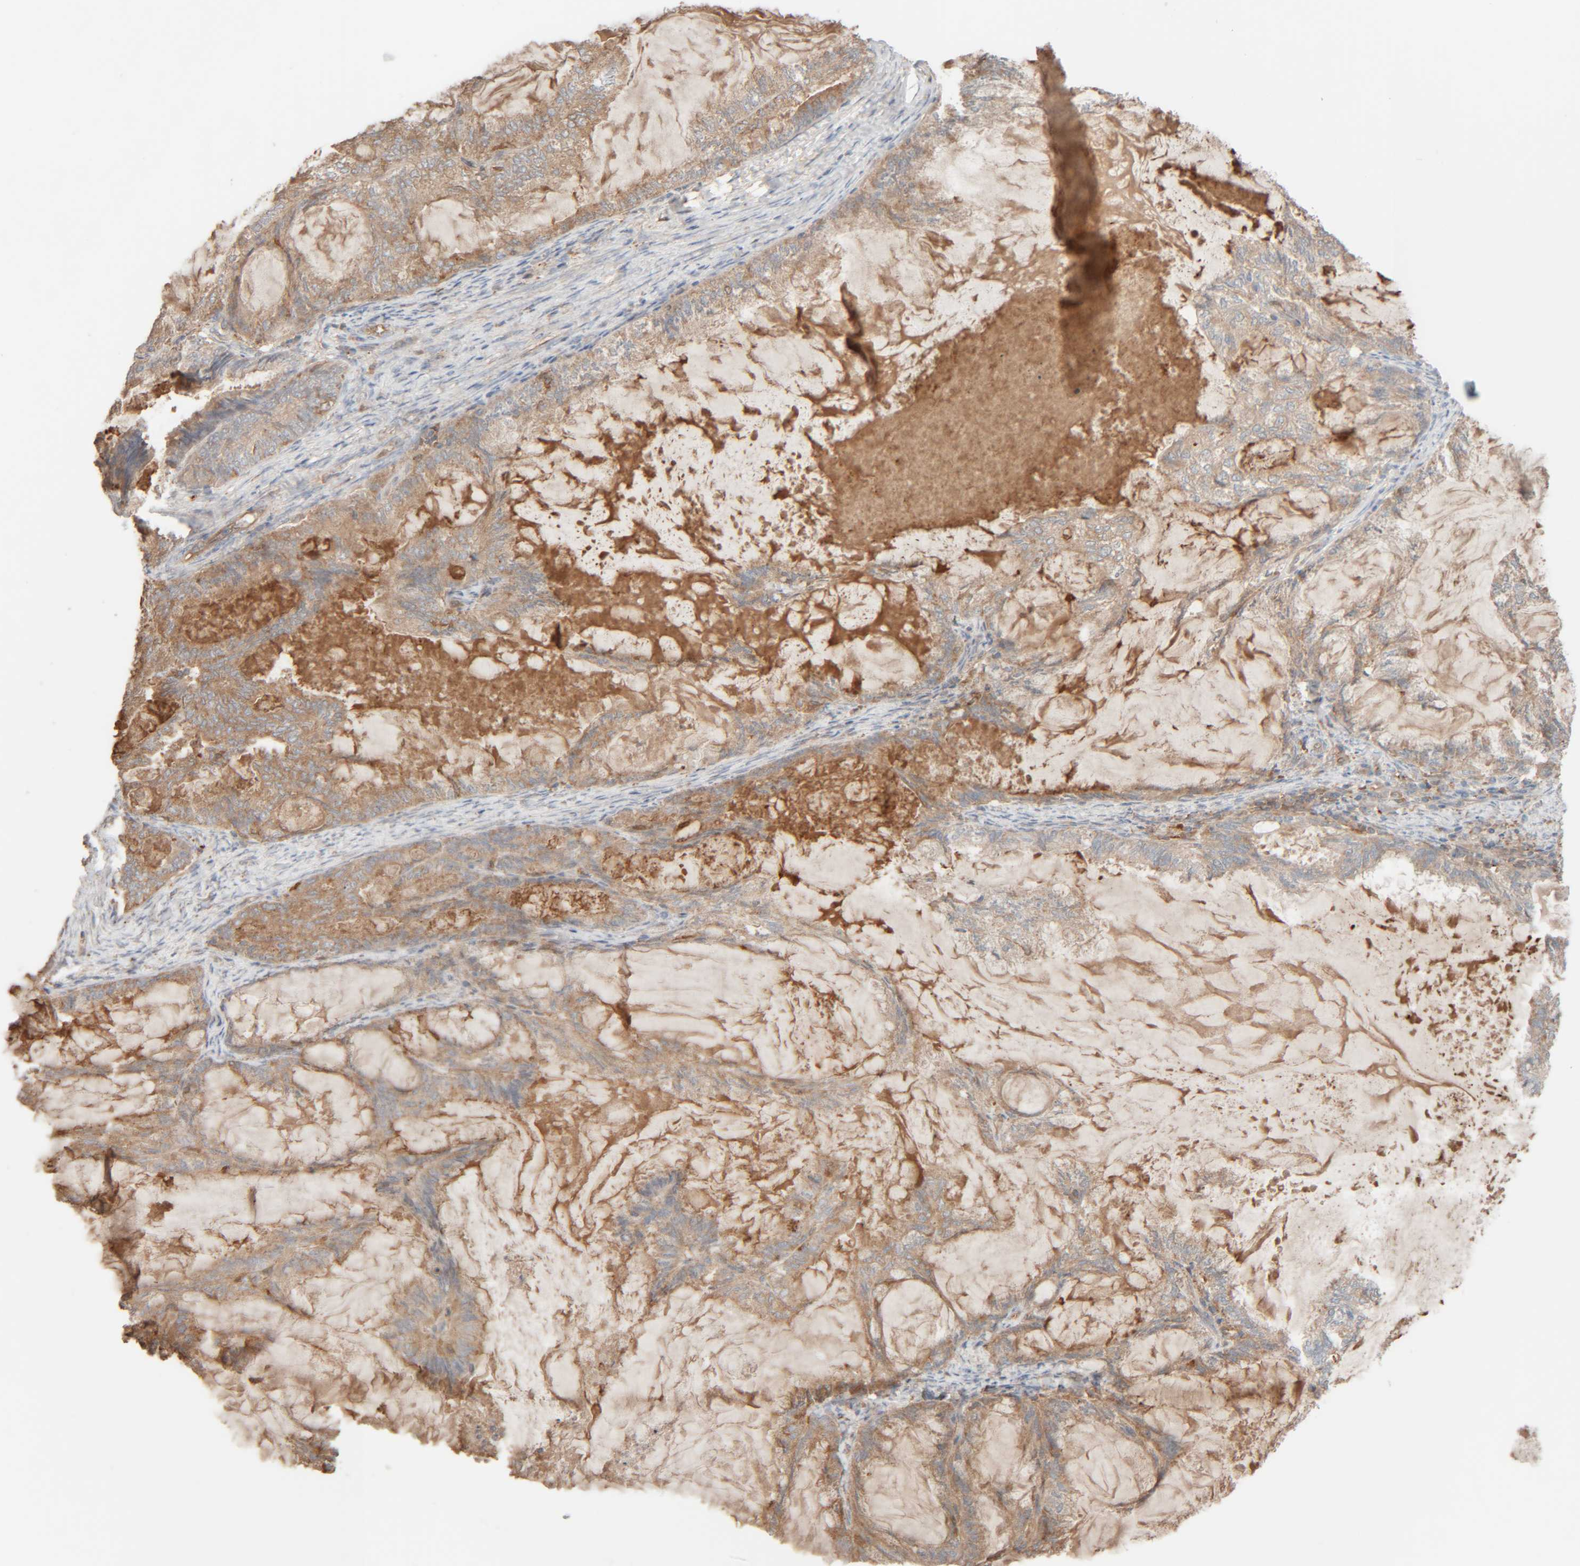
{"staining": {"intensity": "moderate", "quantity": ">75%", "location": "cytoplasmic/membranous"}, "tissue": "endometrial cancer", "cell_type": "Tumor cells", "image_type": "cancer", "snomed": [{"axis": "morphology", "description": "Adenocarcinoma, NOS"}, {"axis": "topography", "description": "Endometrium"}], "caption": "Immunohistochemistry image of endometrial adenocarcinoma stained for a protein (brown), which displays medium levels of moderate cytoplasmic/membranous positivity in about >75% of tumor cells.", "gene": "TMEM192", "patient": {"sex": "female", "age": 86}}